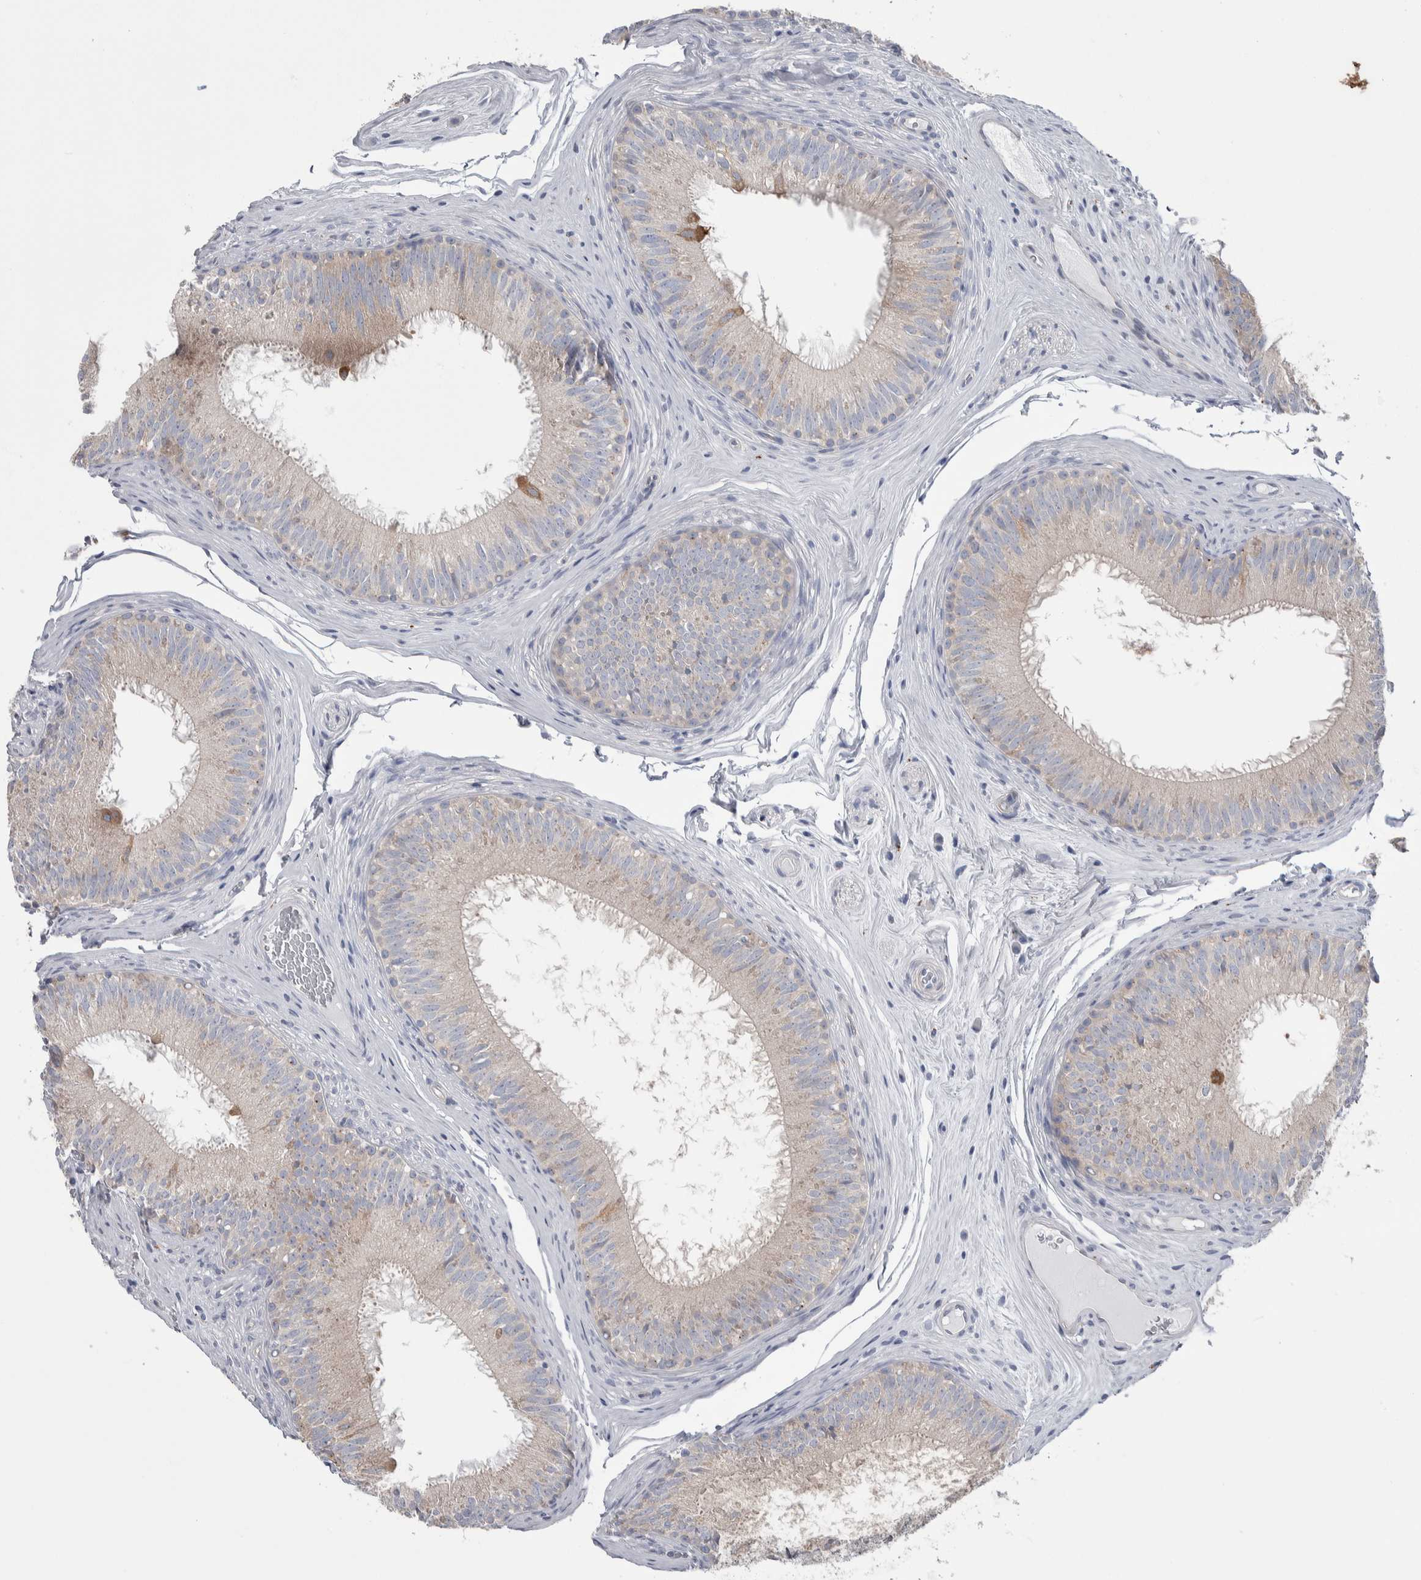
{"staining": {"intensity": "moderate", "quantity": "25%-75%", "location": "cytoplasmic/membranous"}, "tissue": "epididymis", "cell_type": "Glandular cells", "image_type": "normal", "snomed": [{"axis": "morphology", "description": "Normal tissue, NOS"}, {"axis": "topography", "description": "Epididymis"}], "caption": "IHC (DAB) staining of normal epididymis reveals moderate cytoplasmic/membranous protein positivity in approximately 25%-75% of glandular cells. The staining is performed using DAB brown chromogen to label protein expression. The nuclei are counter-stained blue using hematoxylin.", "gene": "GPHN", "patient": {"sex": "male", "age": 32}}